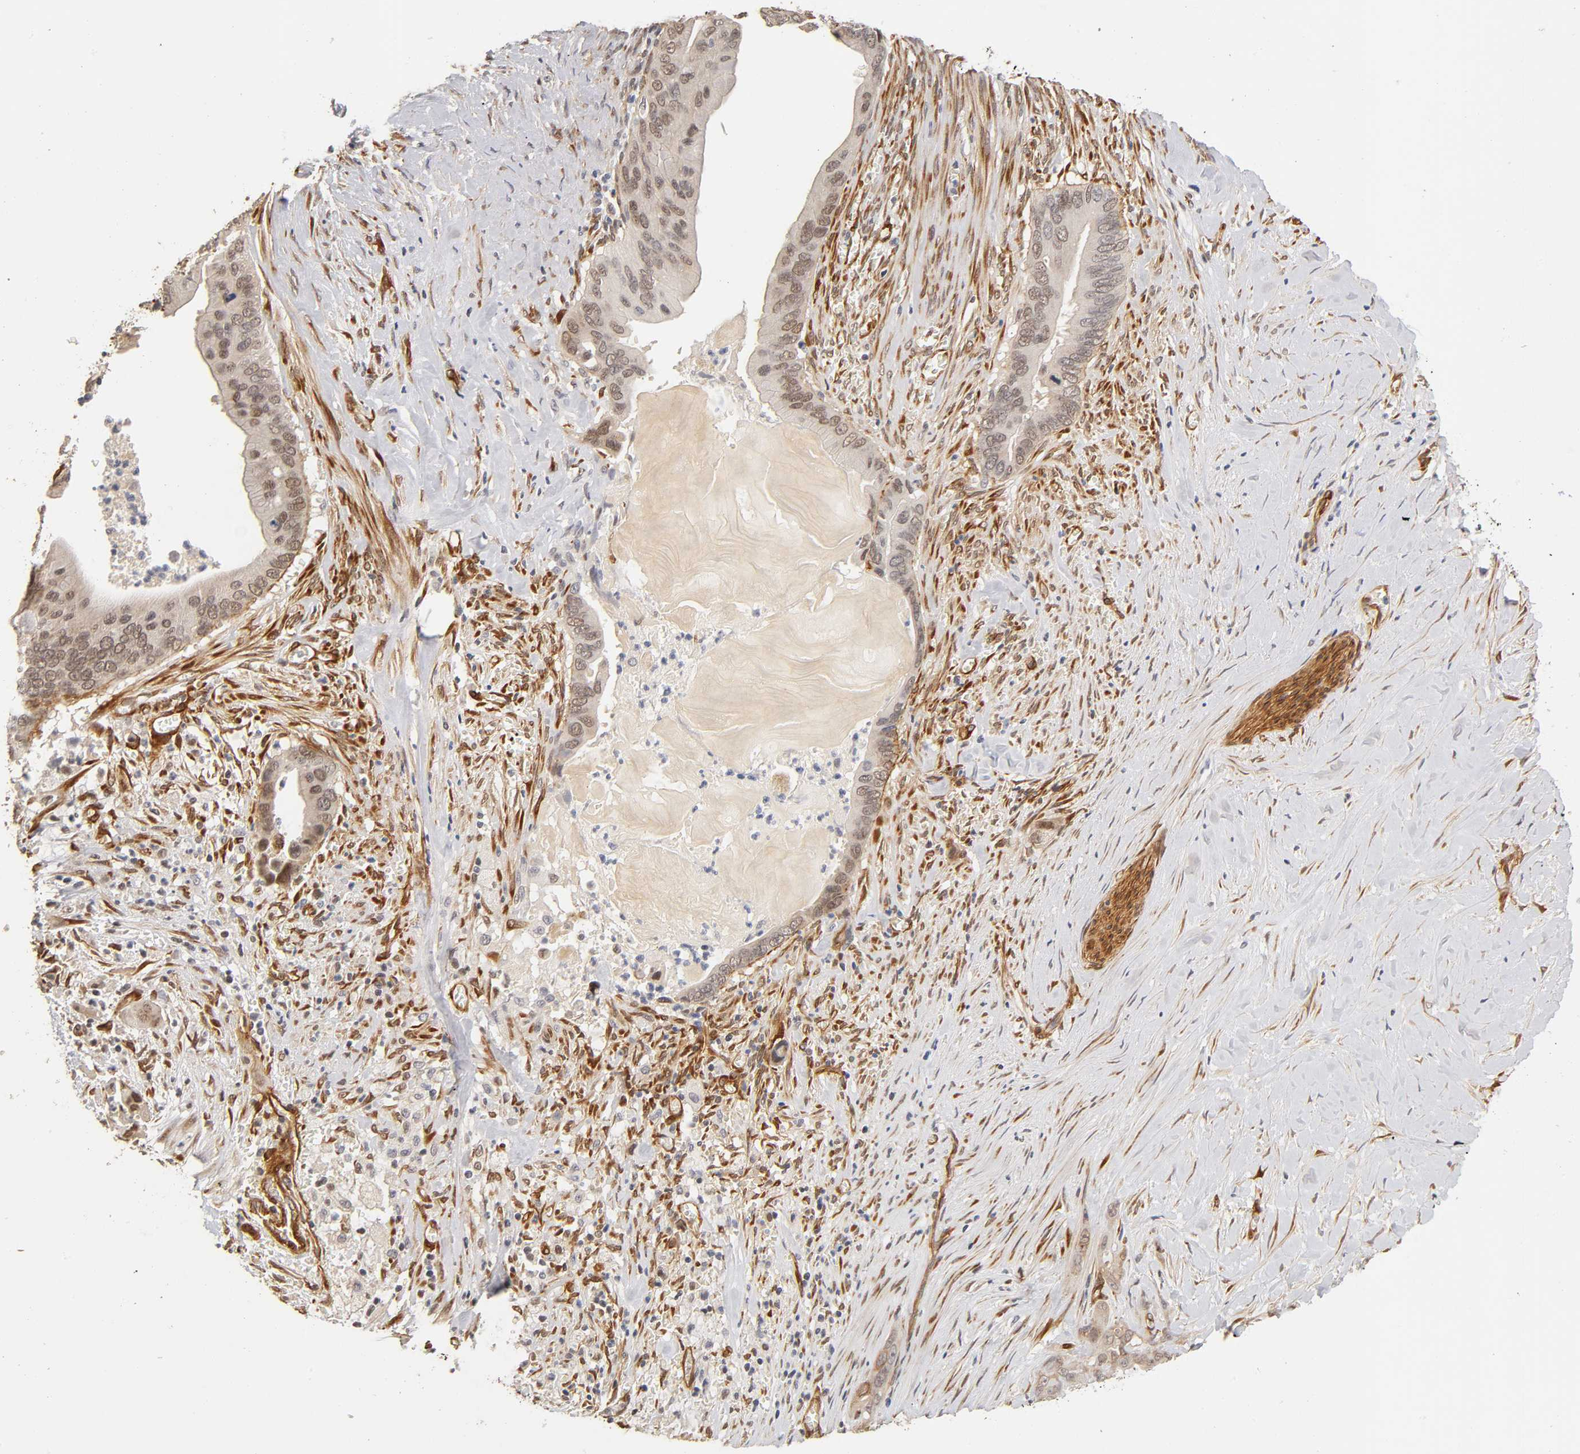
{"staining": {"intensity": "weak", "quantity": "25%-75%", "location": "cytoplasmic/membranous"}, "tissue": "pancreatic cancer", "cell_type": "Tumor cells", "image_type": "cancer", "snomed": [{"axis": "morphology", "description": "Adenocarcinoma, NOS"}, {"axis": "topography", "description": "Pancreas"}], "caption": "Protein staining by immunohistochemistry displays weak cytoplasmic/membranous positivity in approximately 25%-75% of tumor cells in pancreatic cancer (adenocarcinoma).", "gene": "LAMB1", "patient": {"sex": "male", "age": 59}}